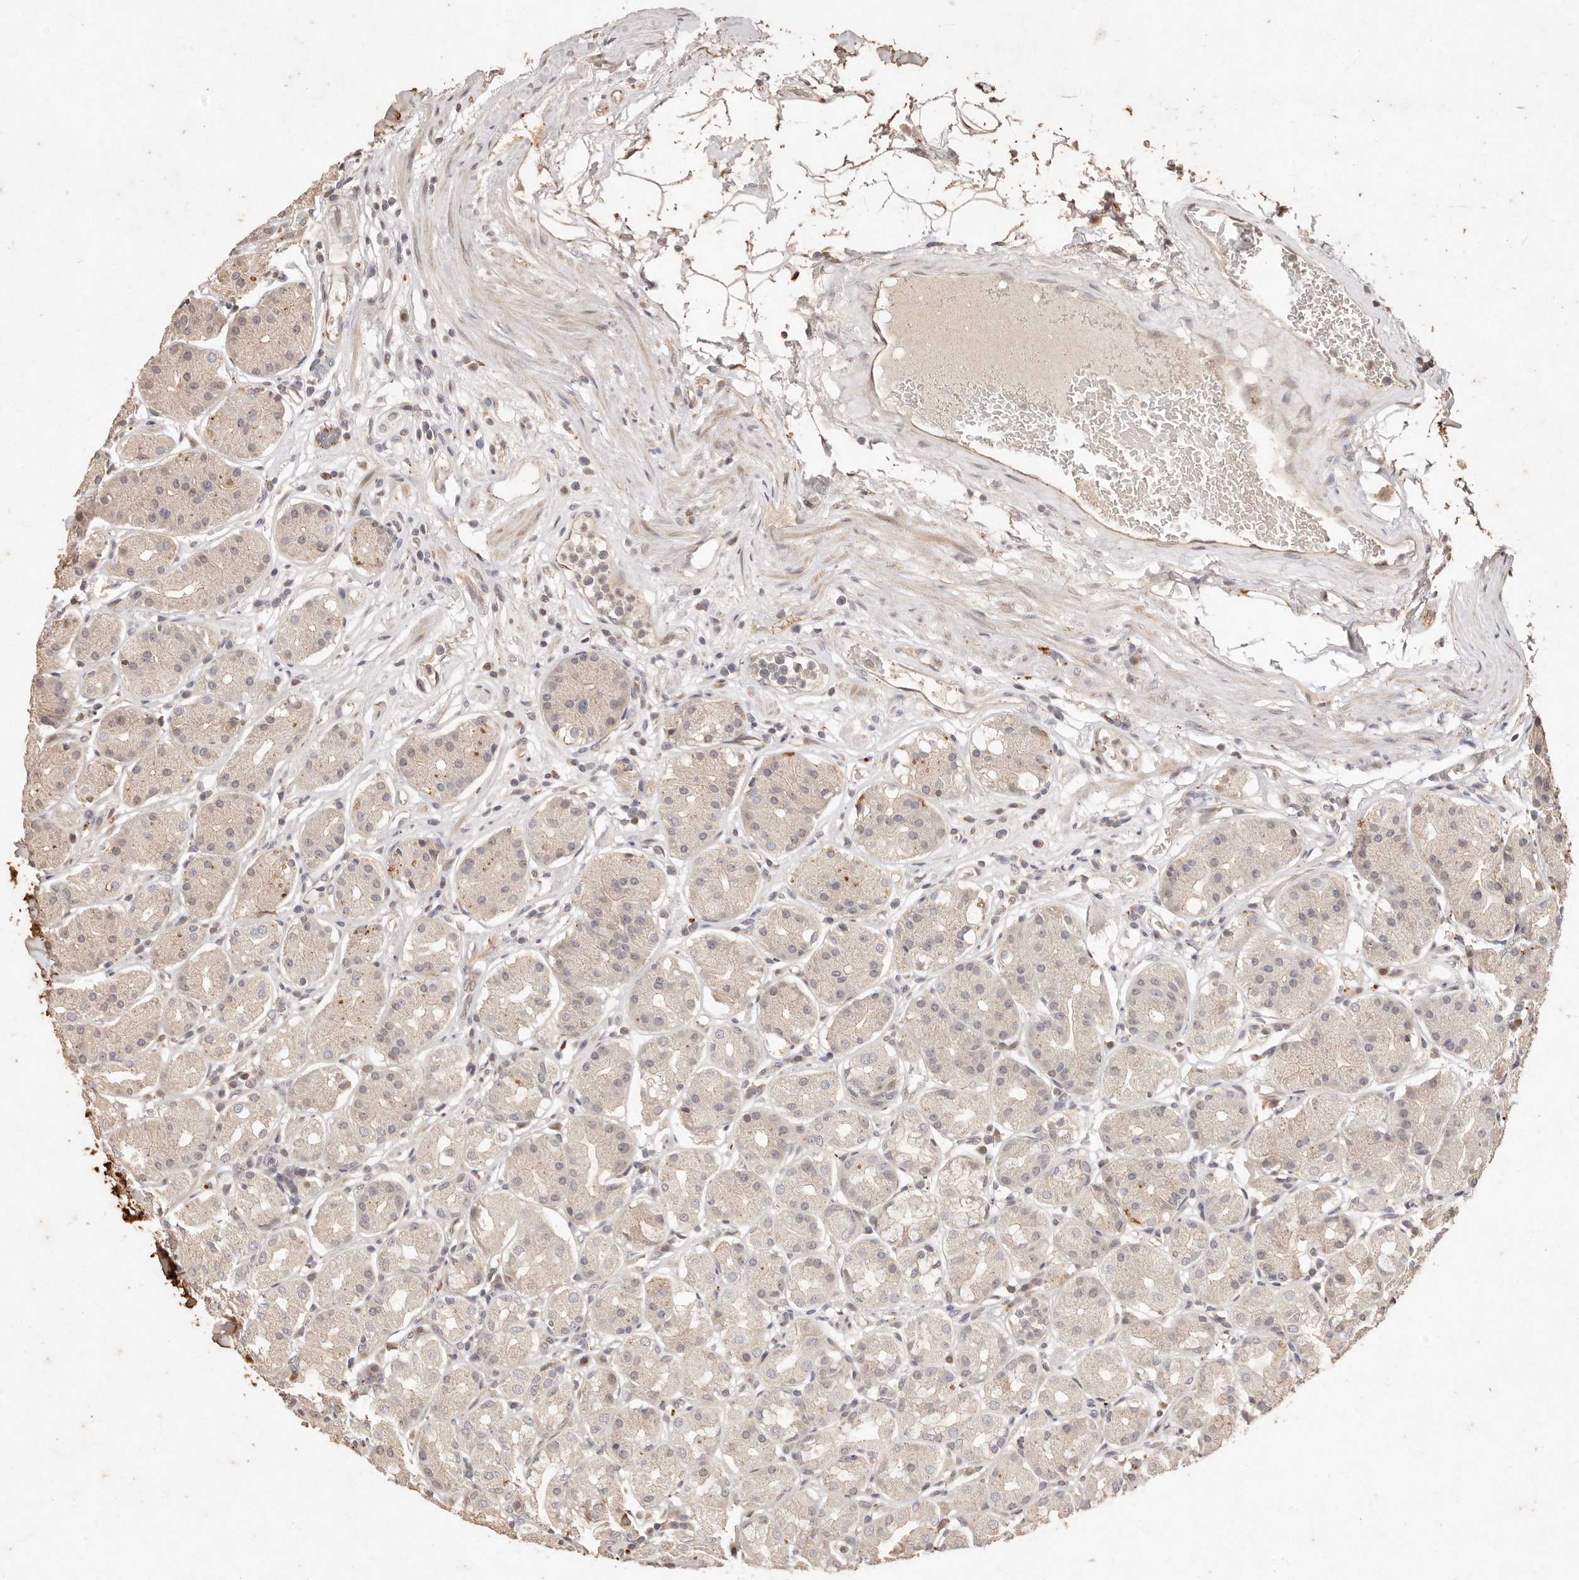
{"staining": {"intensity": "weak", "quantity": "25%-75%", "location": "cytoplasmic/membranous"}, "tissue": "stomach", "cell_type": "Glandular cells", "image_type": "normal", "snomed": [{"axis": "morphology", "description": "Normal tissue, NOS"}, {"axis": "topography", "description": "Stomach"}, {"axis": "topography", "description": "Stomach, lower"}], "caption": "Weak cytoplasmic/membranous expression is seen in approximately 25%-75% of glandular cells in normal stomach.", "gene": "KIF9", "patient": {"sex": "female", "age": 56}}